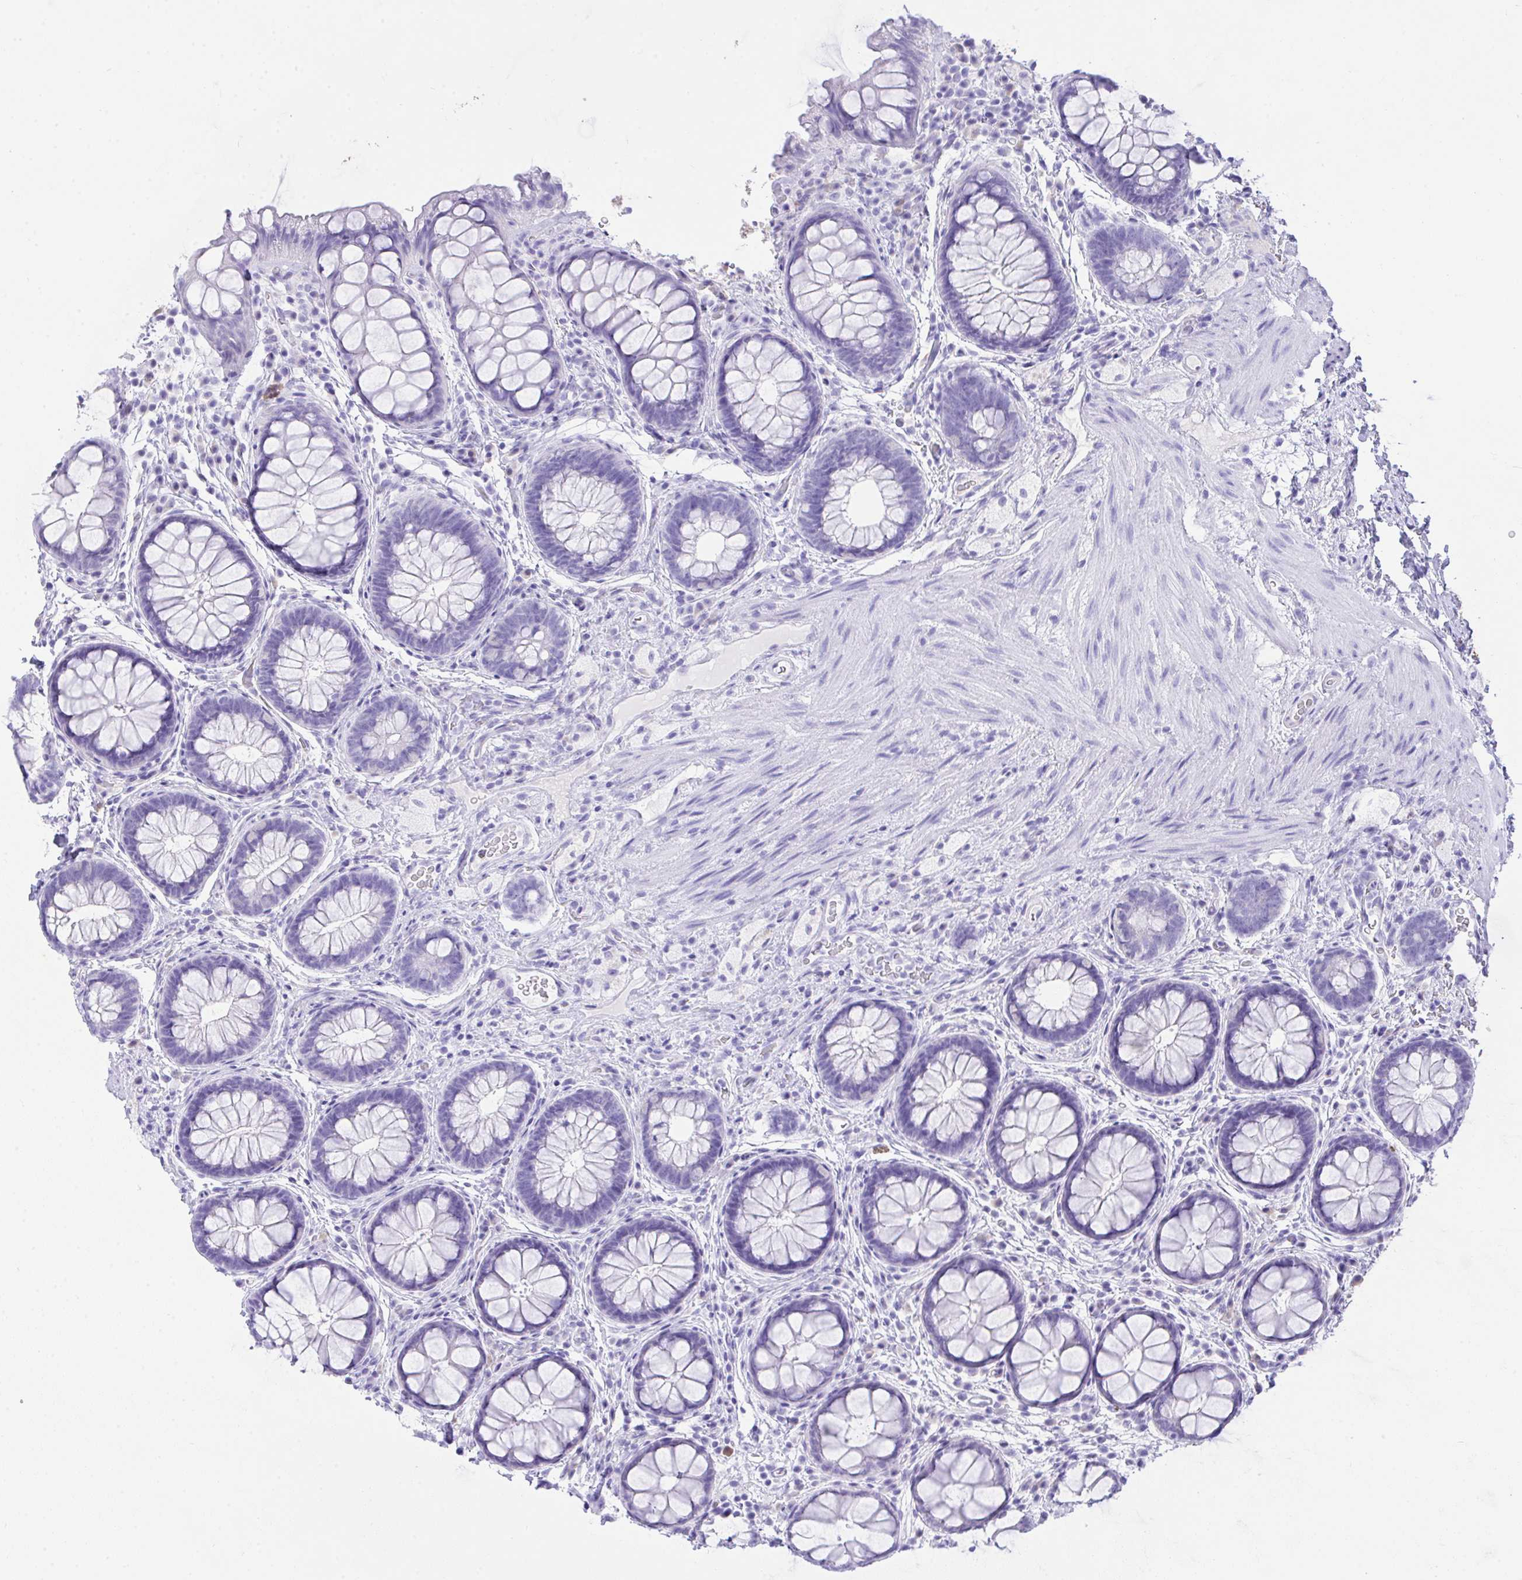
{"staining": {"intensity": "negative", "quantity": "none", "location": "none"}, "tissue": "rectum", "cell_type": "Glandular cells", "image_type": "normal", "snomed": [{"axis": "morphology", "description": "Normal tissue, NOS"}, {"axis": "topography", "description": "Rectum"}], "caption": "The micrograph demonstrates no significant staining in glandular cells of rectum.", "gene": "AKR1D1", "patient": {"sex": "female", "age": 69}}